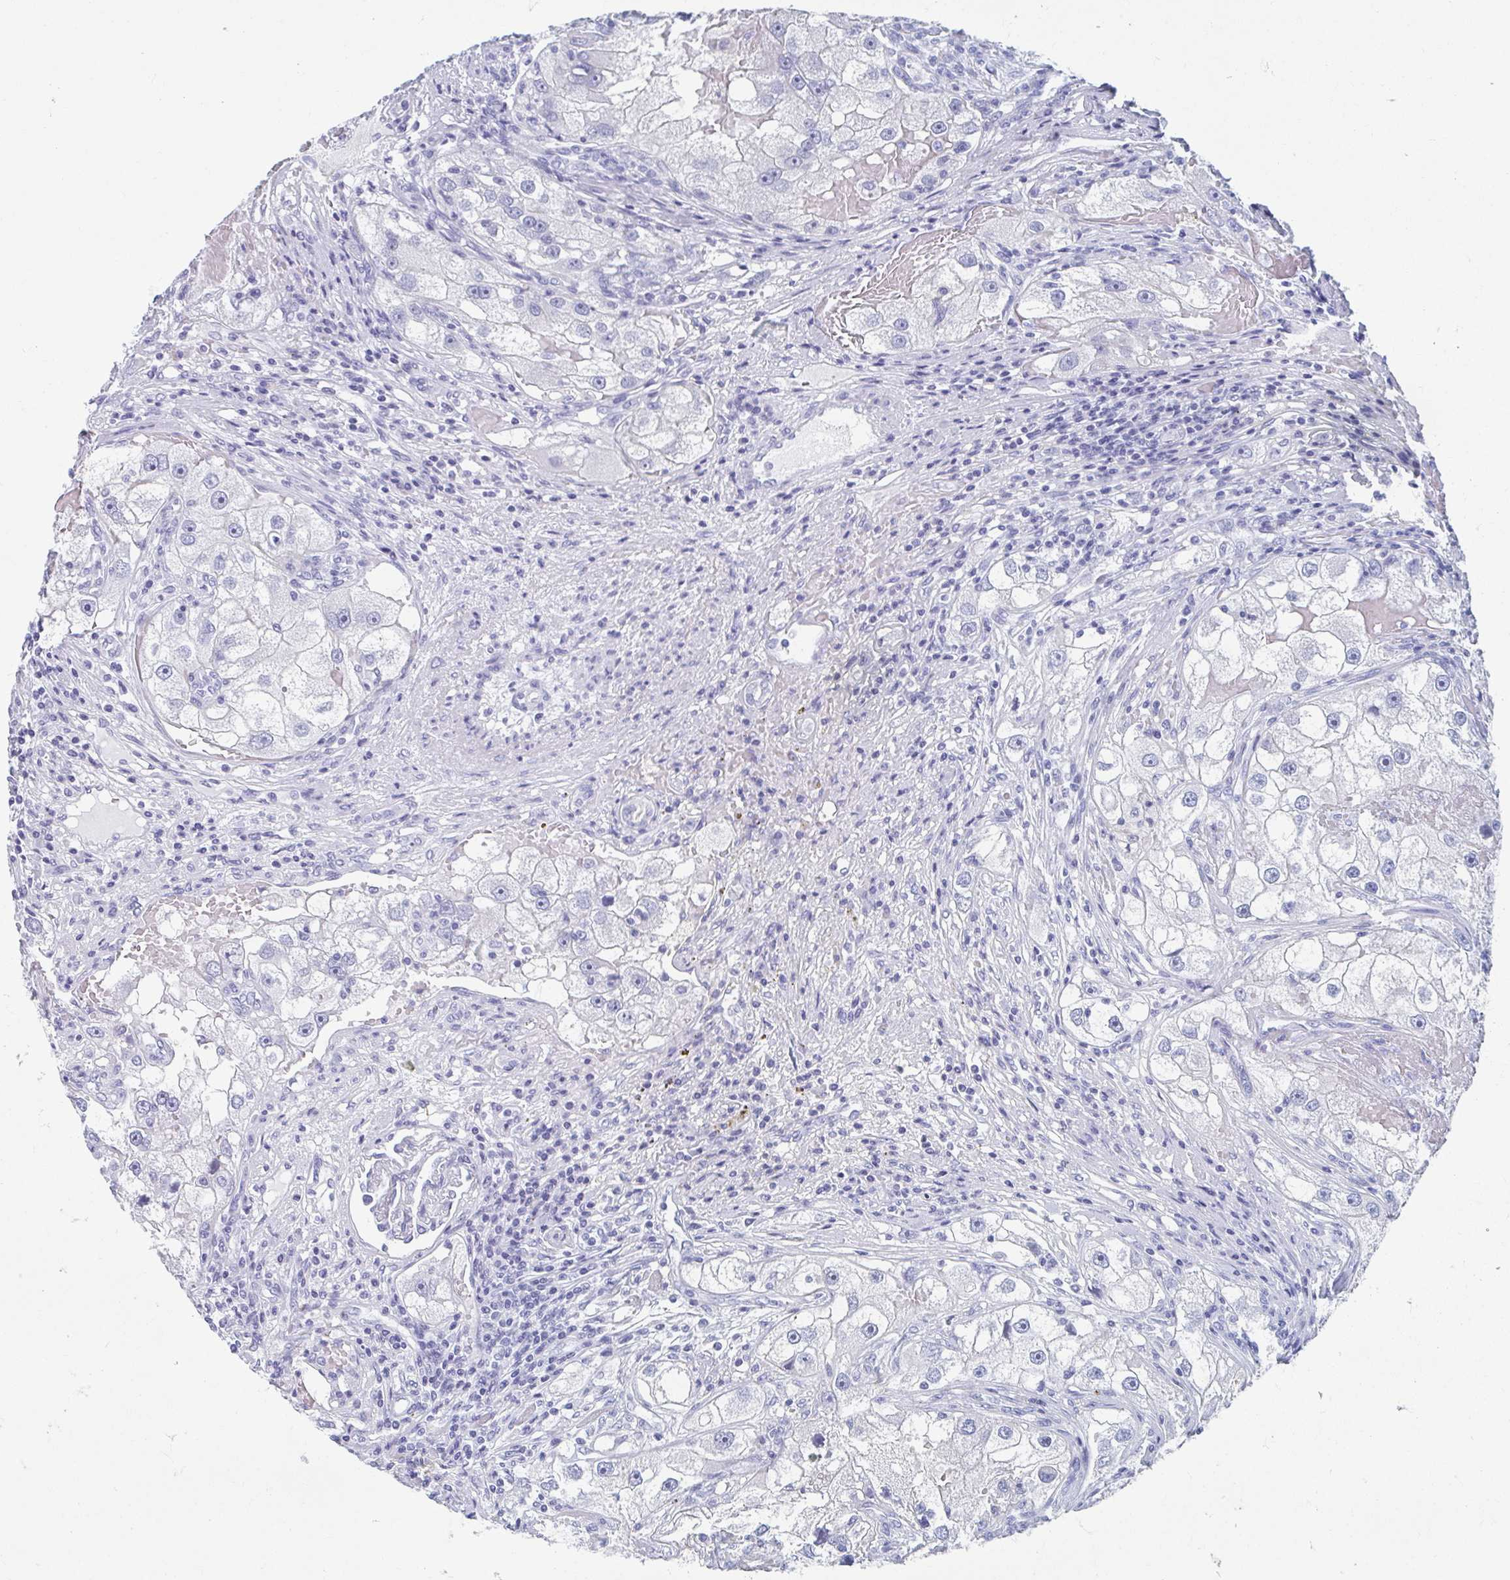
{"staining": {"intensity": "negative", "quantity": "none", "location": "none"}, "tissue": "renal cancer", "cell_type": "Tumor cells", "image_type": "cancer", "snomed": [{"axis": "morphology", "description": "Adenocarcinoma, NOS"}, {"axis": "topography", "description": "Kidney"}], "caption": "The micrograph demonstrates no staining of tumor cells in renal cancer. The staining was performed using DAB to visualize the protein expression in brown, while the nuclei were stained in blue with hematoxylin (Magnification: 20x).", "gene": "C10orf53", "patient": {"sex": "male", "age": 63}}